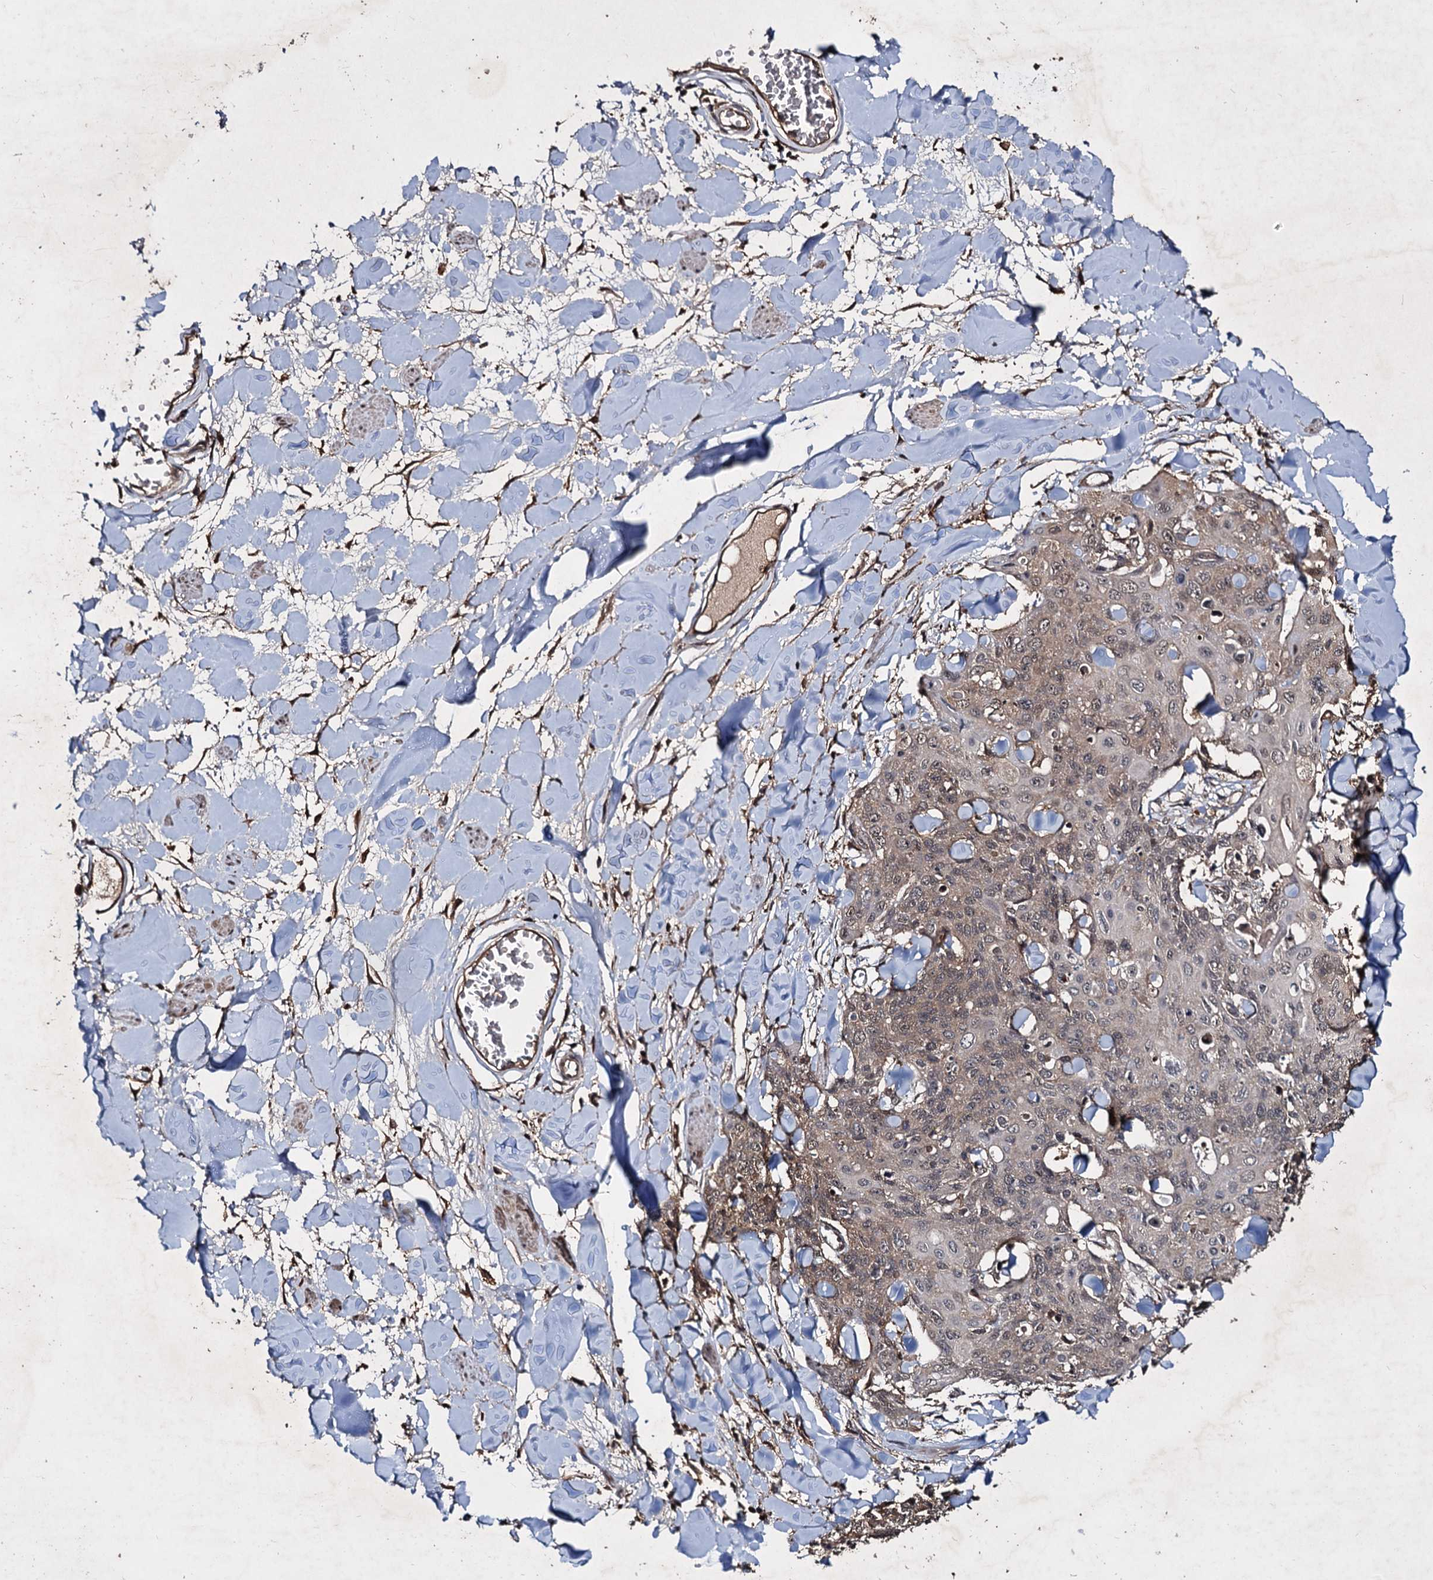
{"staining": {"intensity": "weak", "quantity": ">75%", "location": "cytoplasmic/membranous"}, "tissue": "skin cancer", "cell_type": "Tumor cells", "image_type": "cancer", "snomed": [{"axis": "morphology", "description": "Squamous cell carcinoma, NOS"}, {"axis": "topography", "description": "Skin"}, {"axis": "topography", "description": "Vulva"}], "caption": "This histopathology image displays immunohistochemistry (IHC) staining of squamous cell carcinoma (skin), with low weak cytoplasmic/membranous positivity in approximately >75% of tumor cells.", "gene": "SLC46A3", "patient": {"sex": "female", "age": 85}}